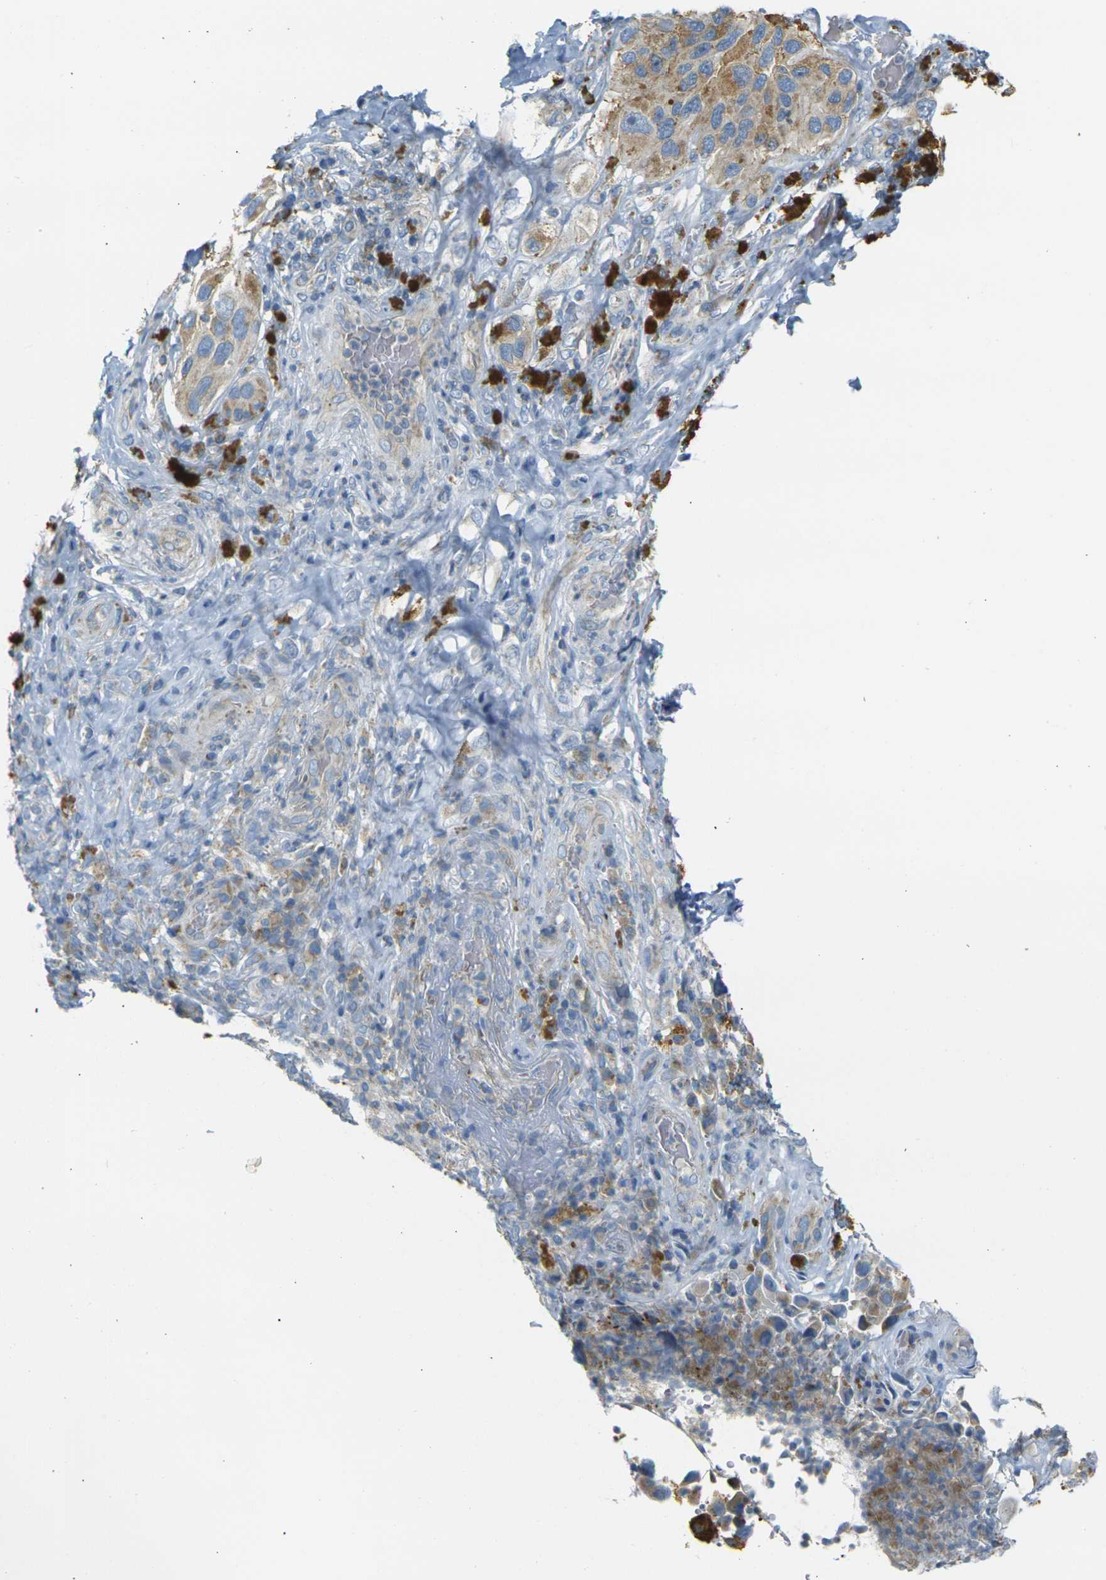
{"staining": {"intensity": "weak", "quantity": ">75%", "location": "cytoplasmic/membranous"}, "tissue": "melanoma", "cell_type": "Tumor cells", "image_type": "cancer", "snomed": [{"axis": "morphology", "description": "Malignant melanoma, NOS"}, {"axis": "topography", "description": "Skin"}], "caption": "Immunohistochemistry (IHC) photomicrograph of neoplastic tissue: malignant melanoma stained using immunohistochemistry (IHC) displays low levels of weak protein expression localized specifically in the cytoplasmic/membranous of tumor cells, appearing as a cytoplasmic/membranous brown color.", "gene": "PARD6B", "patient": {"sex": "female", "age": 73}}